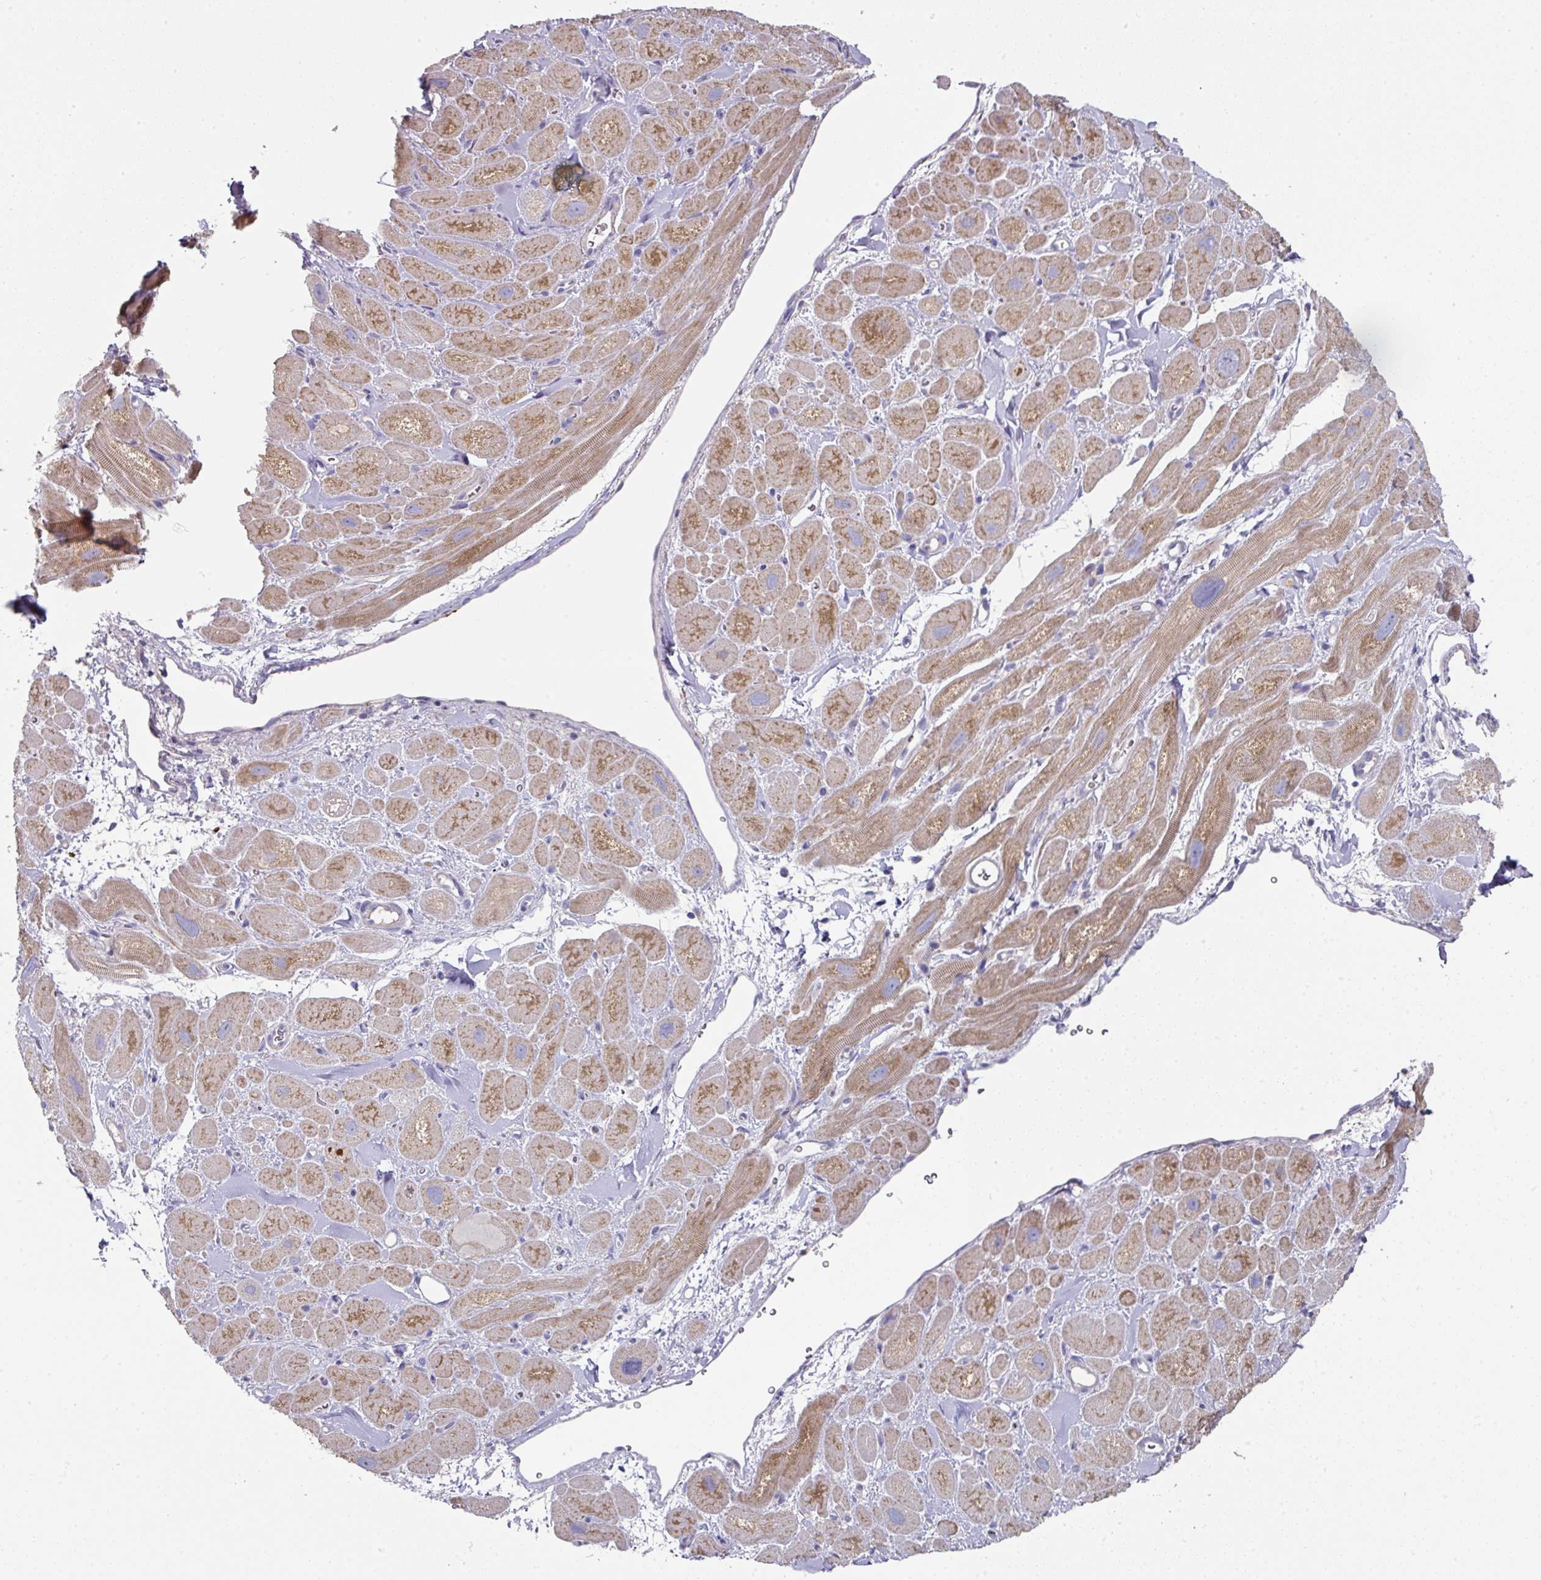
{"staining": {"intensity": "moderate", "quantity": ">75%", "location": "cytoplasmic/membranous"}, "tissue": "heart muscle", "cell_type": "Cardiomyocytes", "image_type": "normal", "snomed": [{"axis": "morphology", "description": "Normal tissue, NOS"}, {"axis": "topography", "description": "Heart"}], "caption": "Heart muscle stained with DAB immunohistochemistry demonstrates medium levels of moderate cytoplasmic/membranous positivity in approximately >75% of cardiomyocytes. The protein of interest is stained brown, and the nuclei are stained in blue (DAB IHC with brightfield microscopy, high magnification).", "gene": "IL4R", "patient": {"sex": "male", "age": 49}}